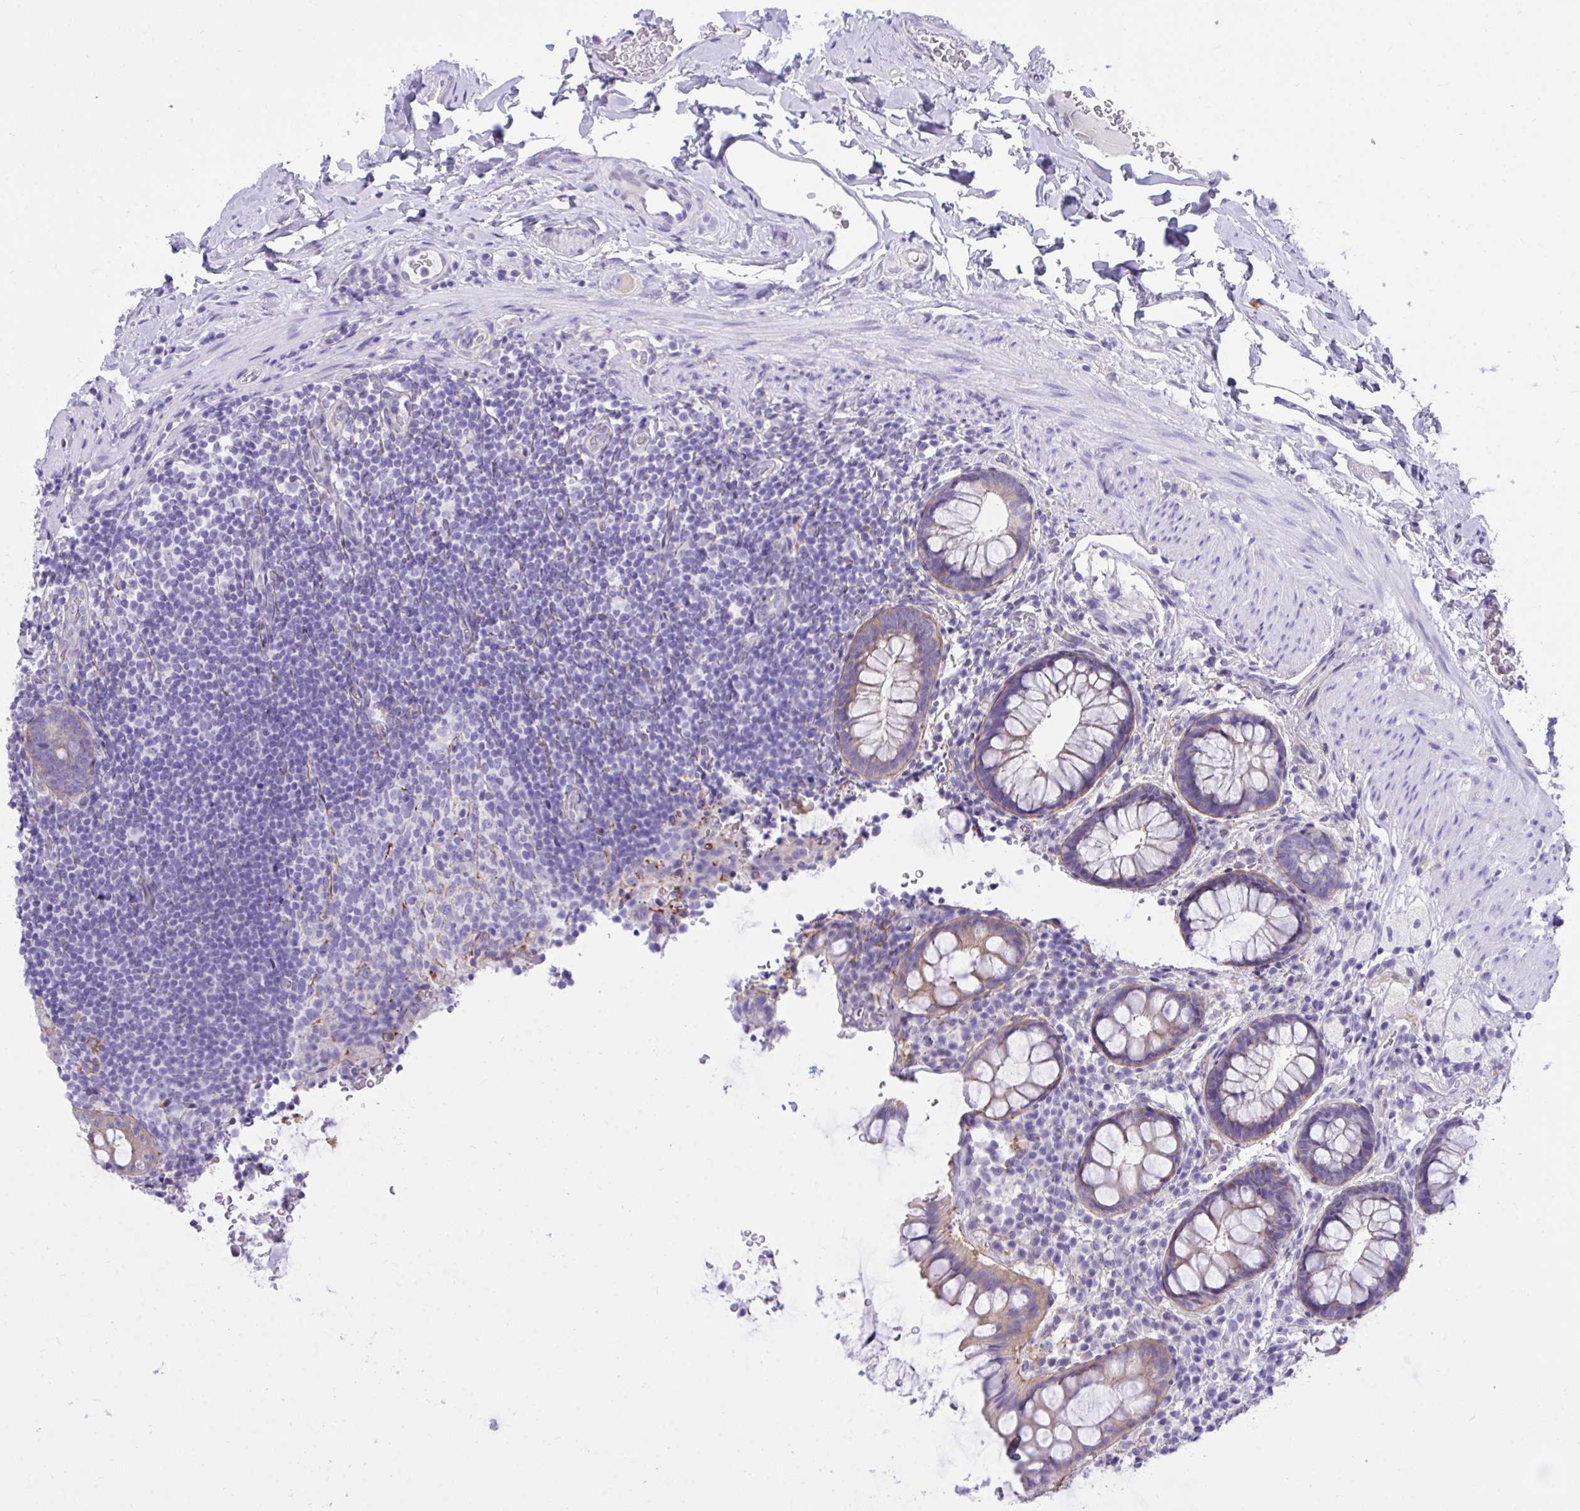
{"staining": {"intensity": "weak", "quantity": "25%-75%", "location": "cytoplasmic/membranous"}, "tissue": "rectum", "cell_type": "Glandular cells", "image_type": "normal", "snomed": [{"axis": "morphology", "description": "Normal tissue, NOS"}, {"axis": "topography", "description": "Rectum"}, {"axis": "topography", "description": "Peripheral nerve tissue"}], "caption": "Immunohistochemistry (DAB (3,3'-diaminobenzidine)) staining of unremarkable human rectum demonstrates weak cytoplasmic/membranous protein expression in about 25%-75% of glandular cells. Nuclei are stained in blue.", "gene": "TLN2", "patient": {"sex": "female", "age": 69}}